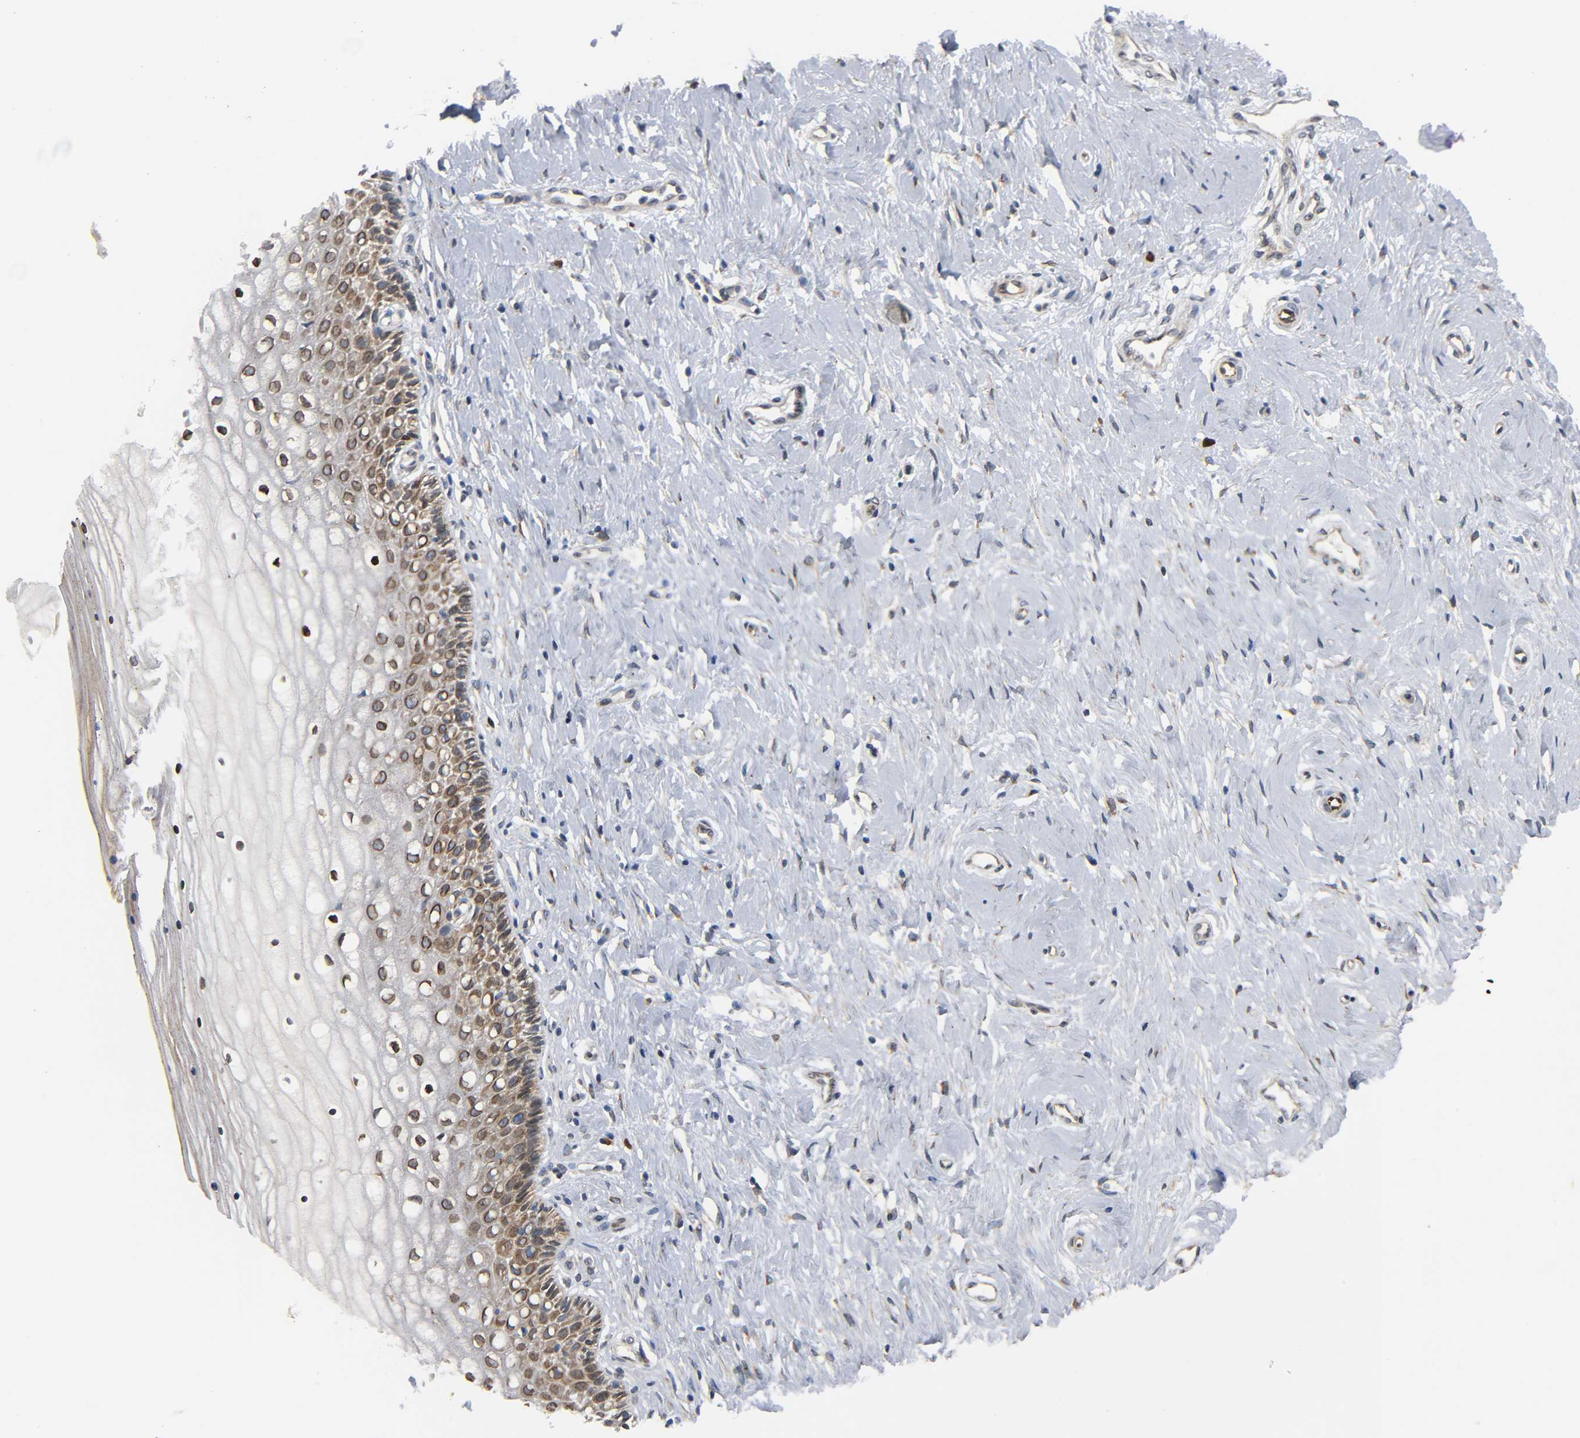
{"staining": {"intensity": "weak", "quantity": "25%-75%", "location": "cytoplasmic/membranous"}, "tissue": "cervix", "cell_type": "Glandular cells", "image_type": "normal", "snomed": [{"axis": "morphology", "description": "Normal tissue, NOS"}, {"axis": "topography", "description": "Cervix"}], "caption": "The photomicrograph demonstrates immunohistochemical staining of normal cervix. There is weak cytoplasmic/membranous positivity is seen in approximately 25%-75% of glandular cells.", "gene": "ASB6", "patient": {"sex": "female", "age": 46}}